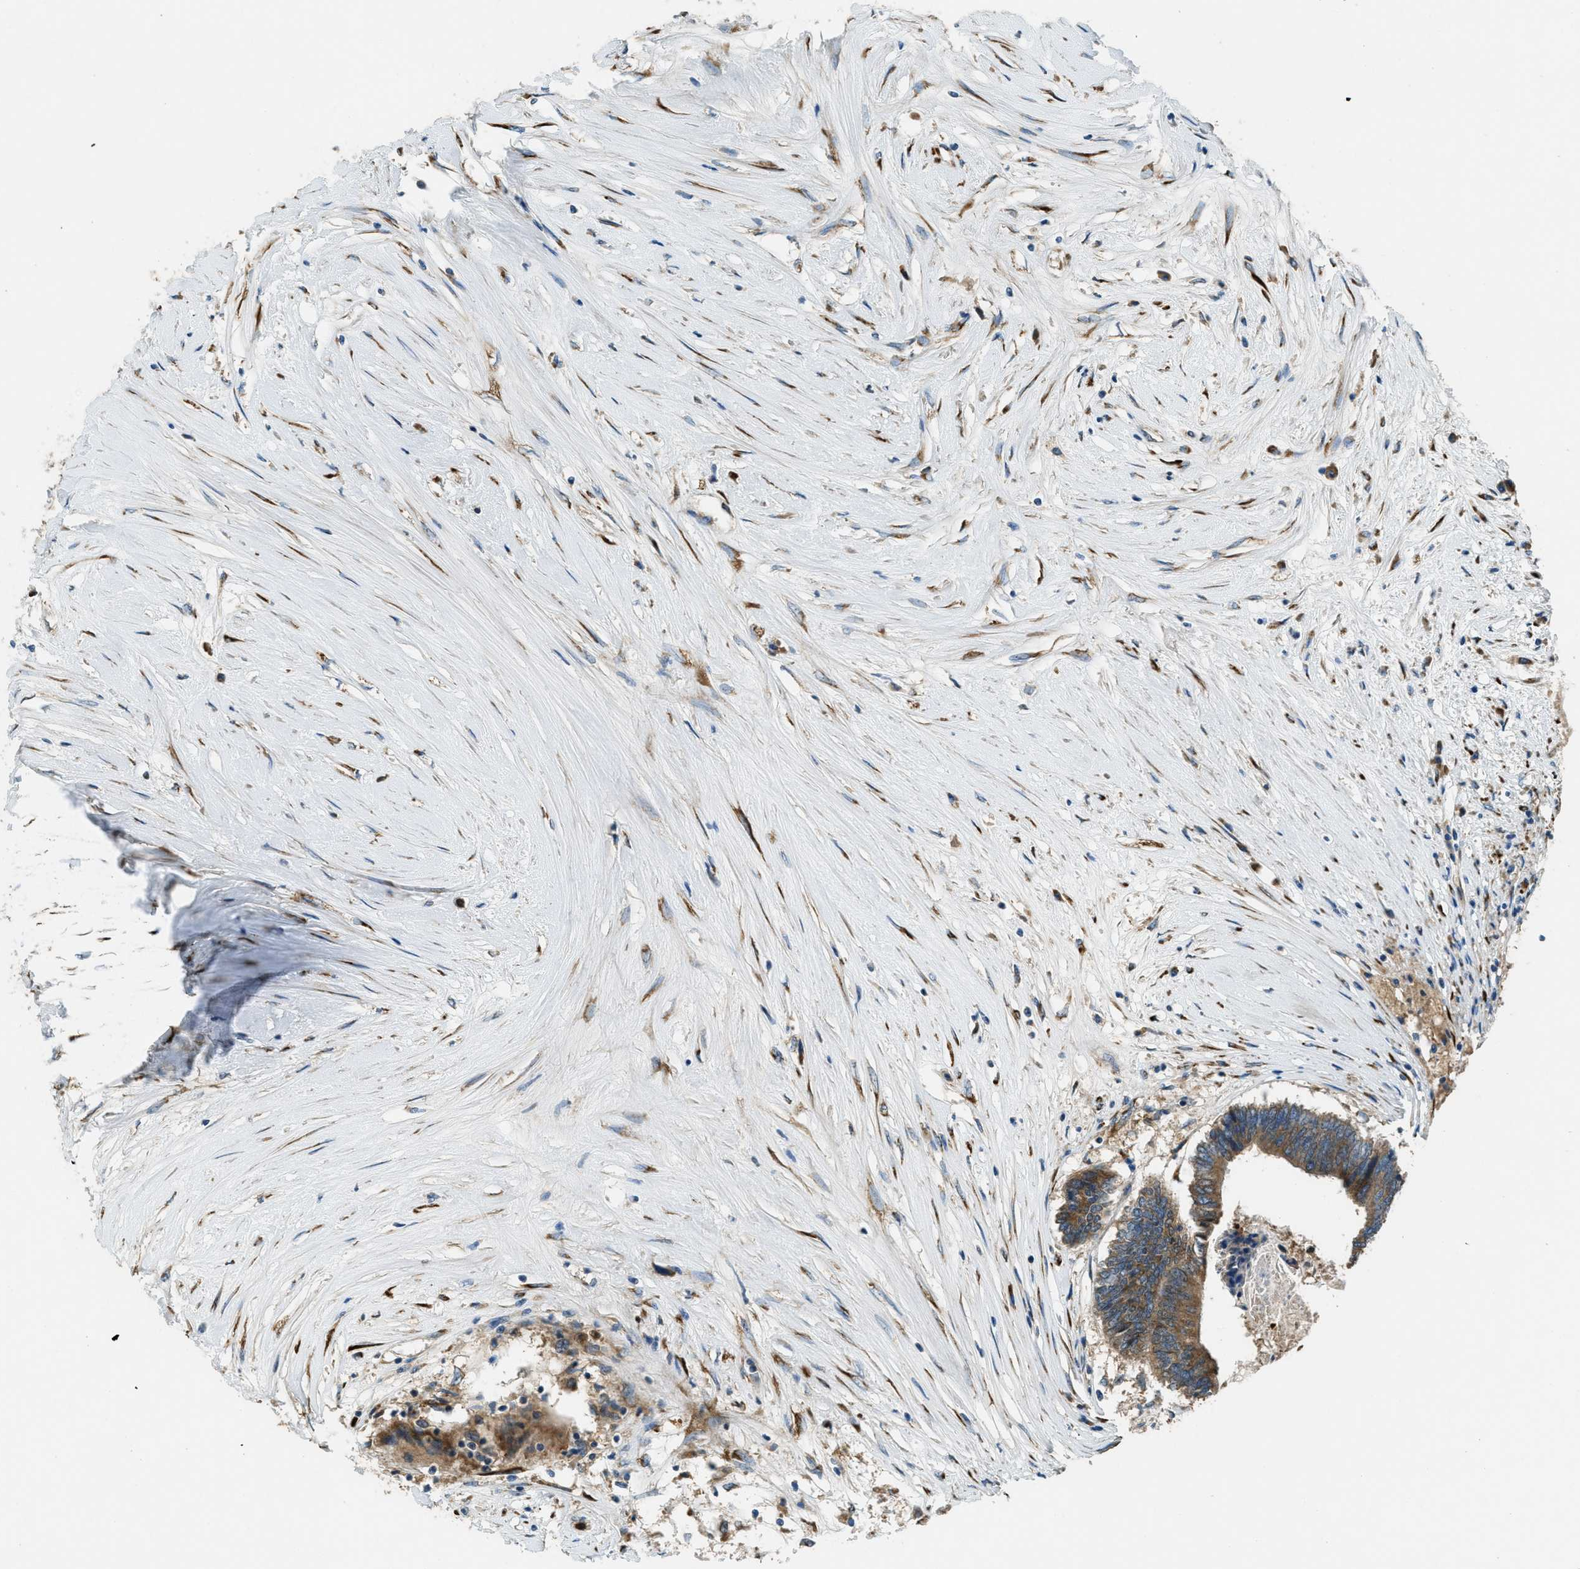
{"staining": {"intensity": "moderate", "quantity": ">75%", "location": "cytoplasmic/membranous"}, "tissue": "colorectal cancer", "cell_type": "Tumor cells", "image_type": "cancer", "snomed": [{"axis": "morphology", "description": "Adenocarcinoma, NOS"}, {"axis": "topography", "description": "Rectum"}], "caption": "IHC (DAB (3,3'-diaminobenzidine)) staining of colorectal cancer demonstrates moderate cytoplasmic/membranous protein staining in approximately >75% of tumor cells.", "gene": "GIMAP8", "patient": {"sex": "male", "age": 63}}